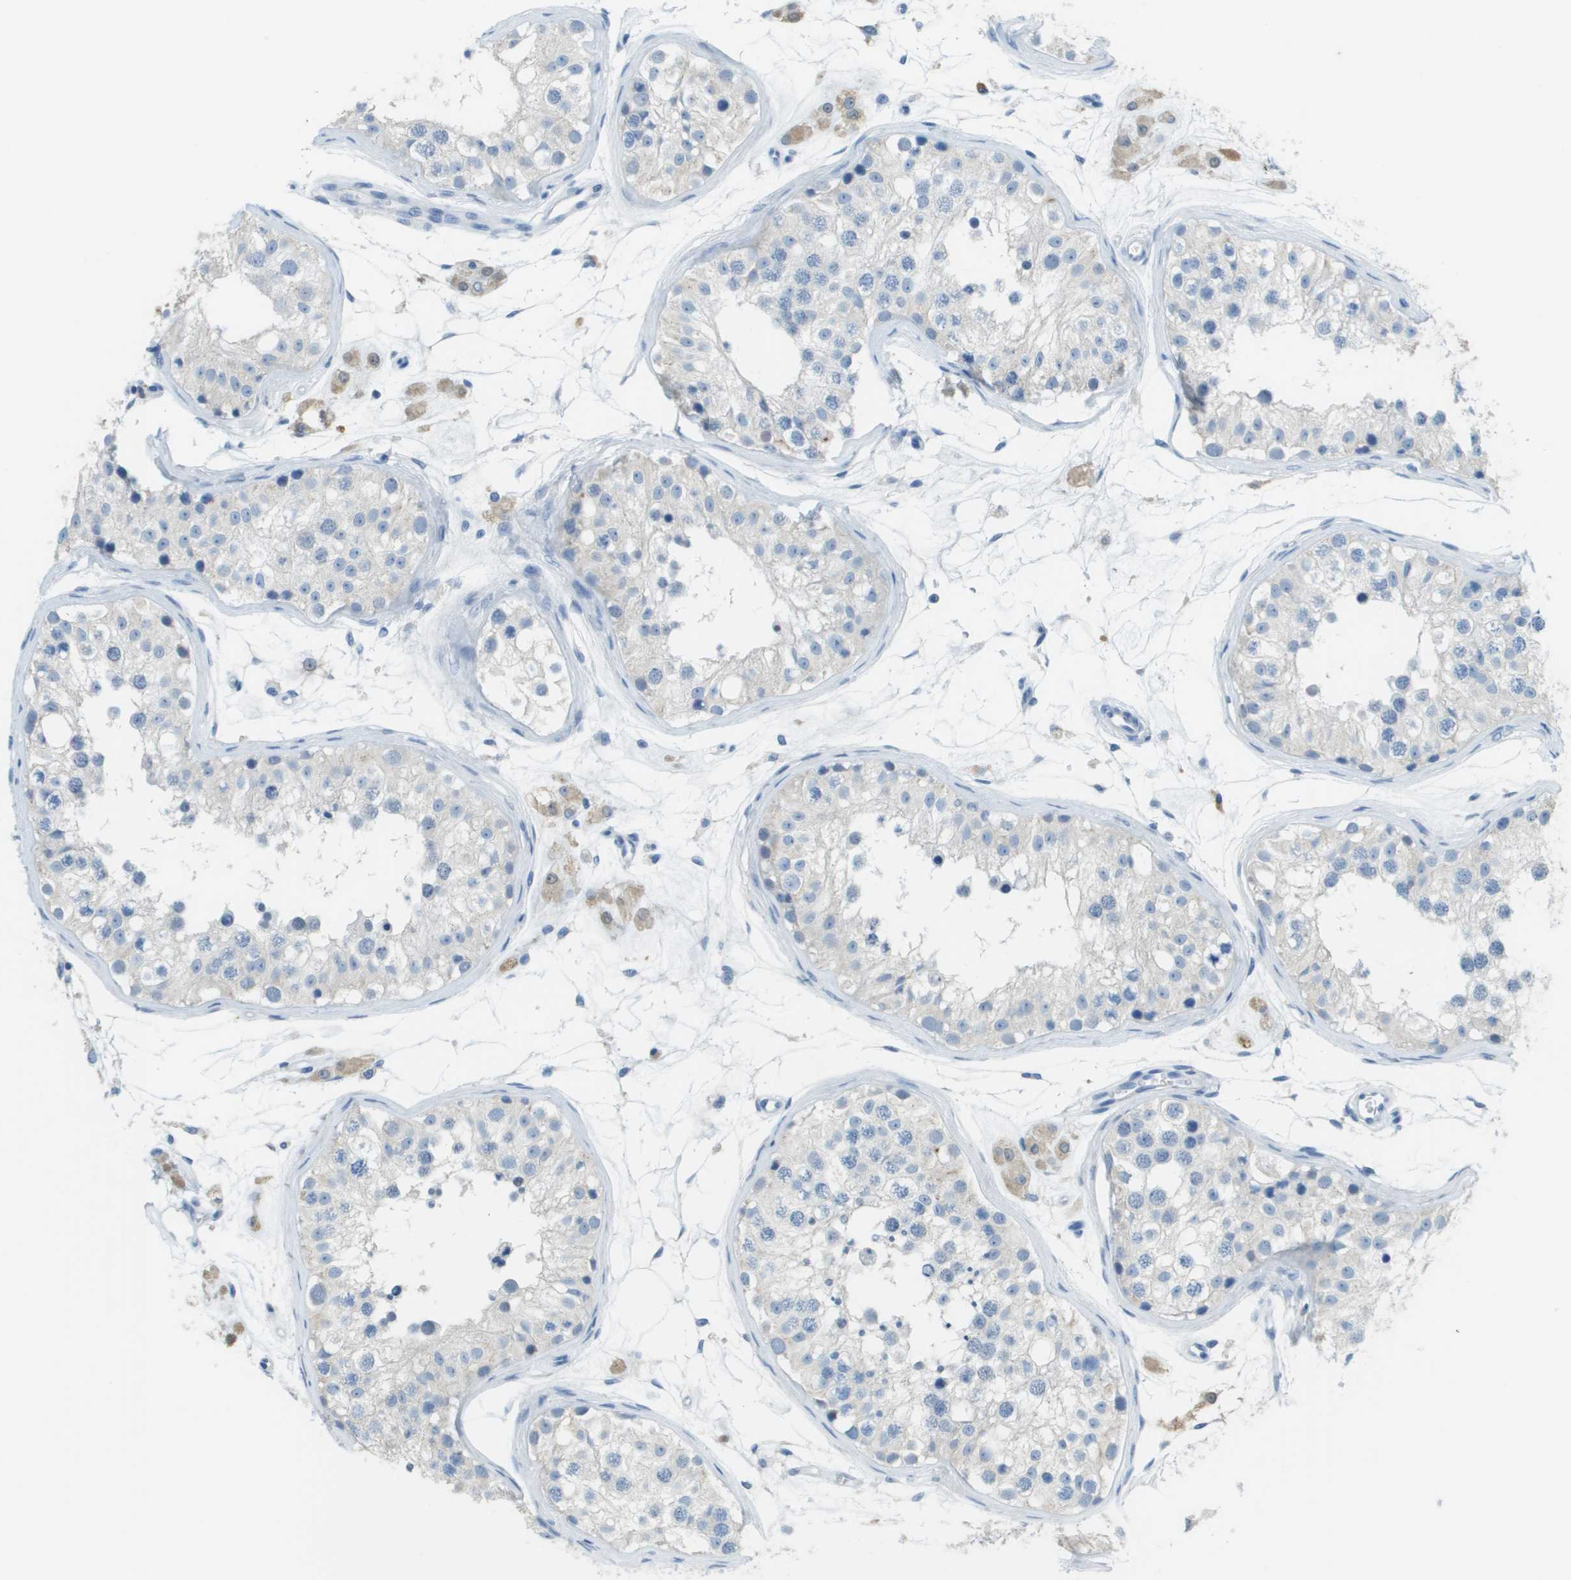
{"staining": {"intensity": "negative", "quantity": "none", "location": "none"}, "tissue": "testis", "cell_type": "Cells in seminiferous ducts", "image_type": "normal", "snomed": [{"axis": "morphology", "description": "Normal tissue, NOS"}, {"axis": "morphology", "description": "Adenocarcinoma, metastatic, NOS"}, {"axis": "topography", "description": "Testis"}], "caption": "There is no significant staining in cells in seminiferous ducts of testis. (IHC, brightfield microscopy, high magnification).", "gene": "PTGDR2", "patient": {"sex": "male", "age": 26}}